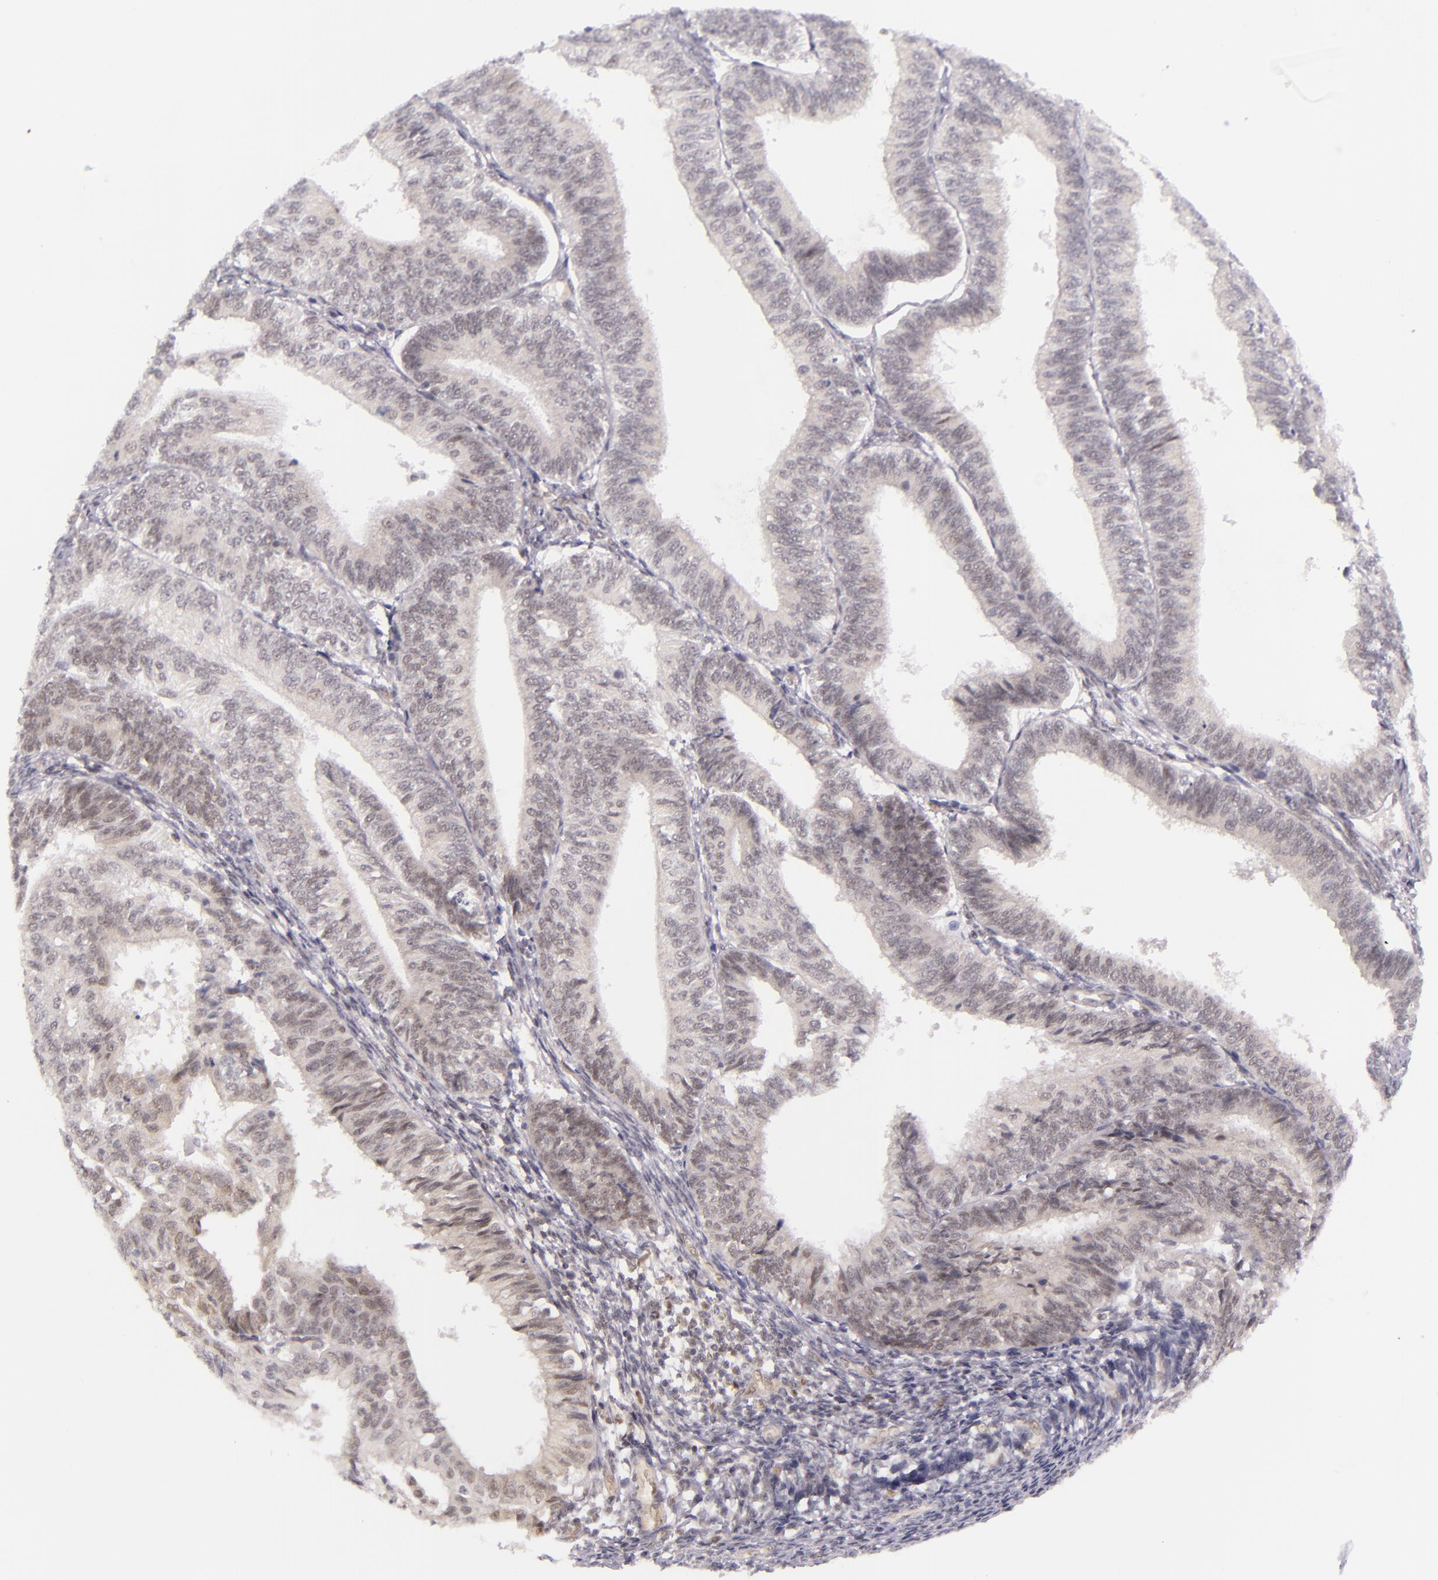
{"staining": {"intensity": "negative", "quantity": "none", "location": "none"}, "tissue": "endometrial cancer", "cell_type": "Tumor cells", "image_type": "cancer", "snomed": [{"axis": "morphology", "description": "Adenocarcinoma, NOS"}, {"axis": "topography", "description": "Endometrium"}], "caption": "High magnification brightfield microscopy of endometrial adenocarcinoma stained with DAB (3,3'-diaminobenzidine) (brown) and counterstained with hematoxylin (blue): tumor cells show no significant expression.", "gene": "BCL3", "patient": {"sex": "female", "age": 55}}